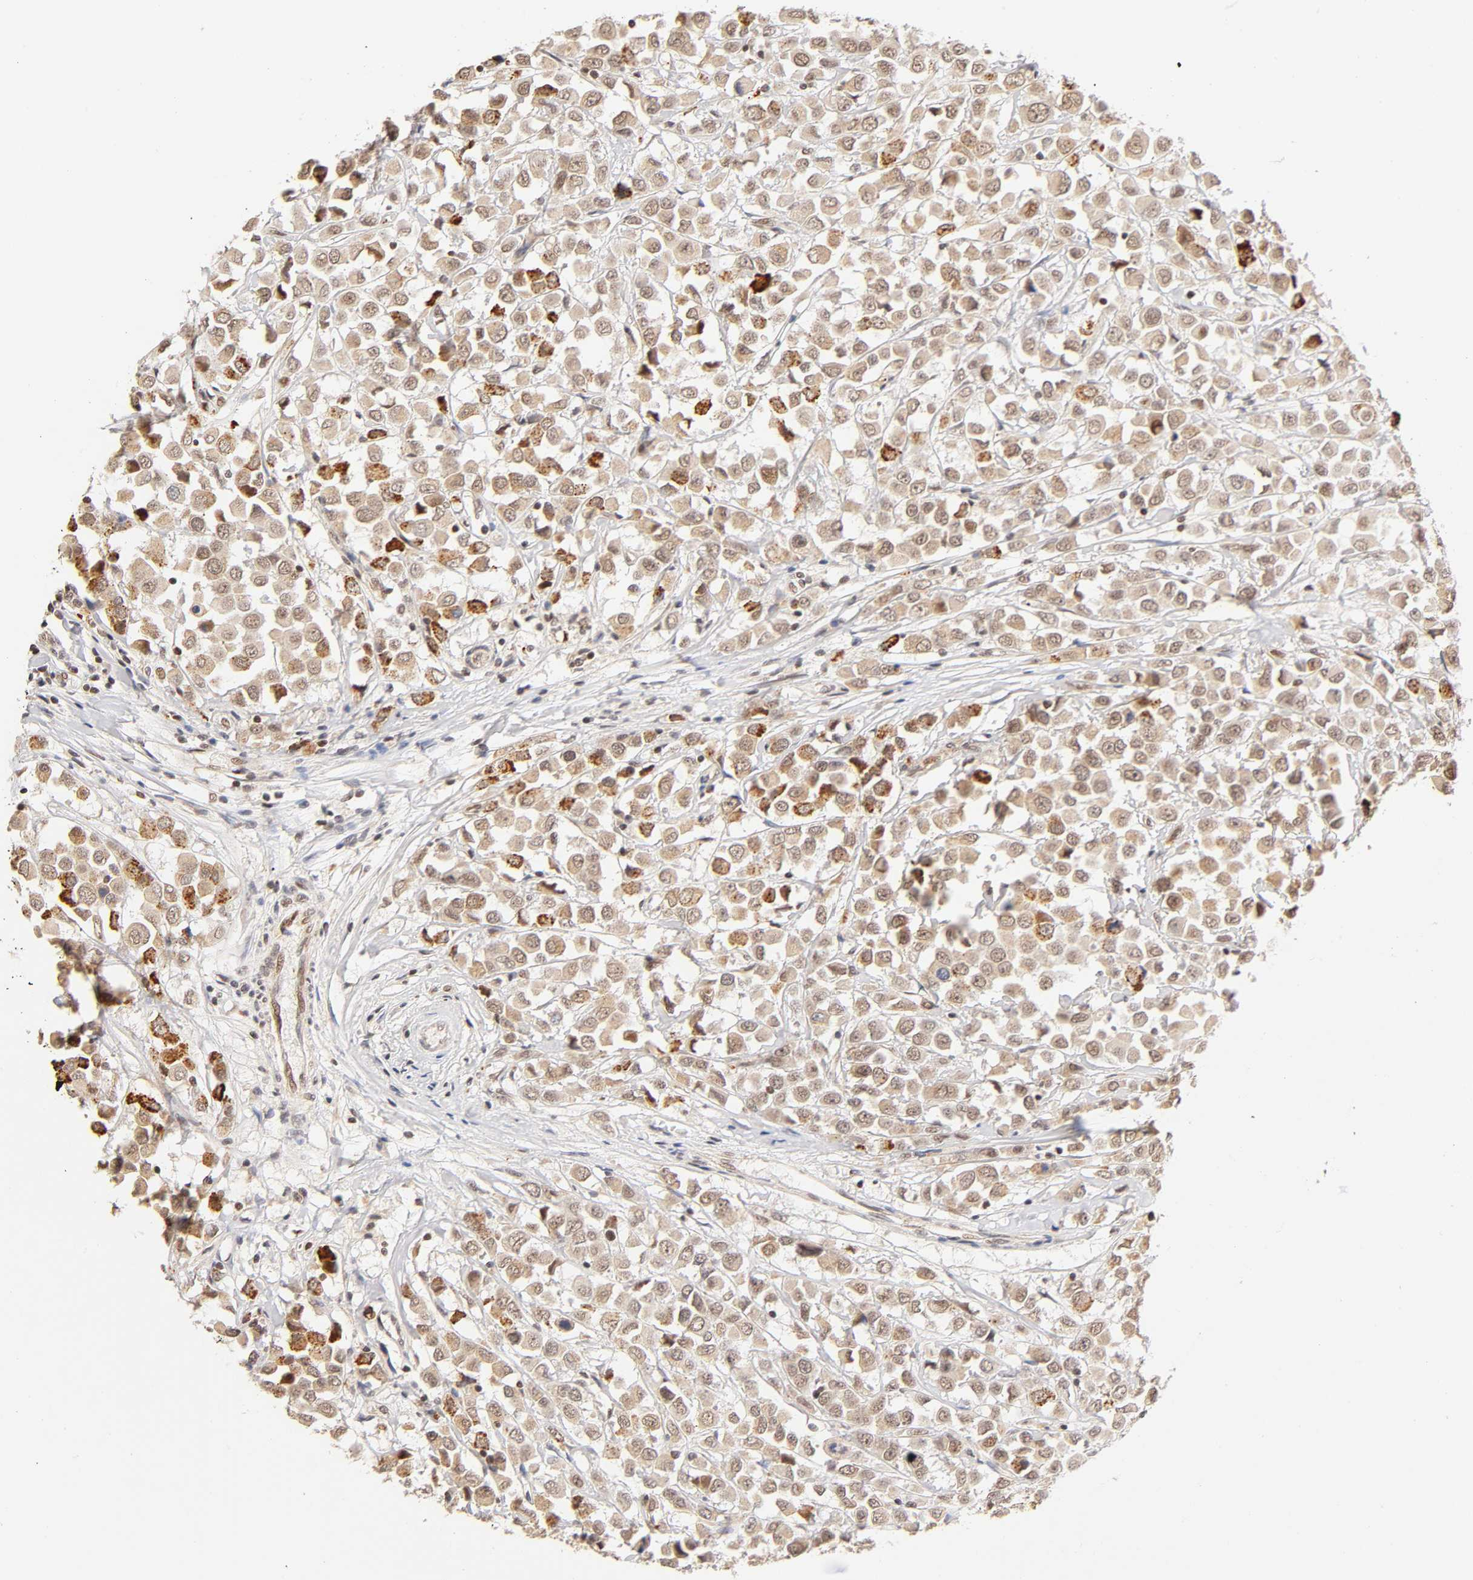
{"staining": {"intensity": "moderate", "quantity": ">75%", "location": "cytoplasmic/membranous,nuclear"}, "tissue": "breast cancer", "cell_type": "Tumor cells", "image_type": "cancer", "snomed": [{"axis": "morphology", "description": "Duct carcinoma"}, {"axis": "topography", "description": "Breast"}], "caption": "Moderate cytoplasmic/membranous and nuclear protein expression is identified in about >75% of tumor cells in breast cancer (invasive ductal carcinoma). Nuclei are stained in blue.", "gene": "TAF10", "patient": {"sex": "female", "age": 61}}